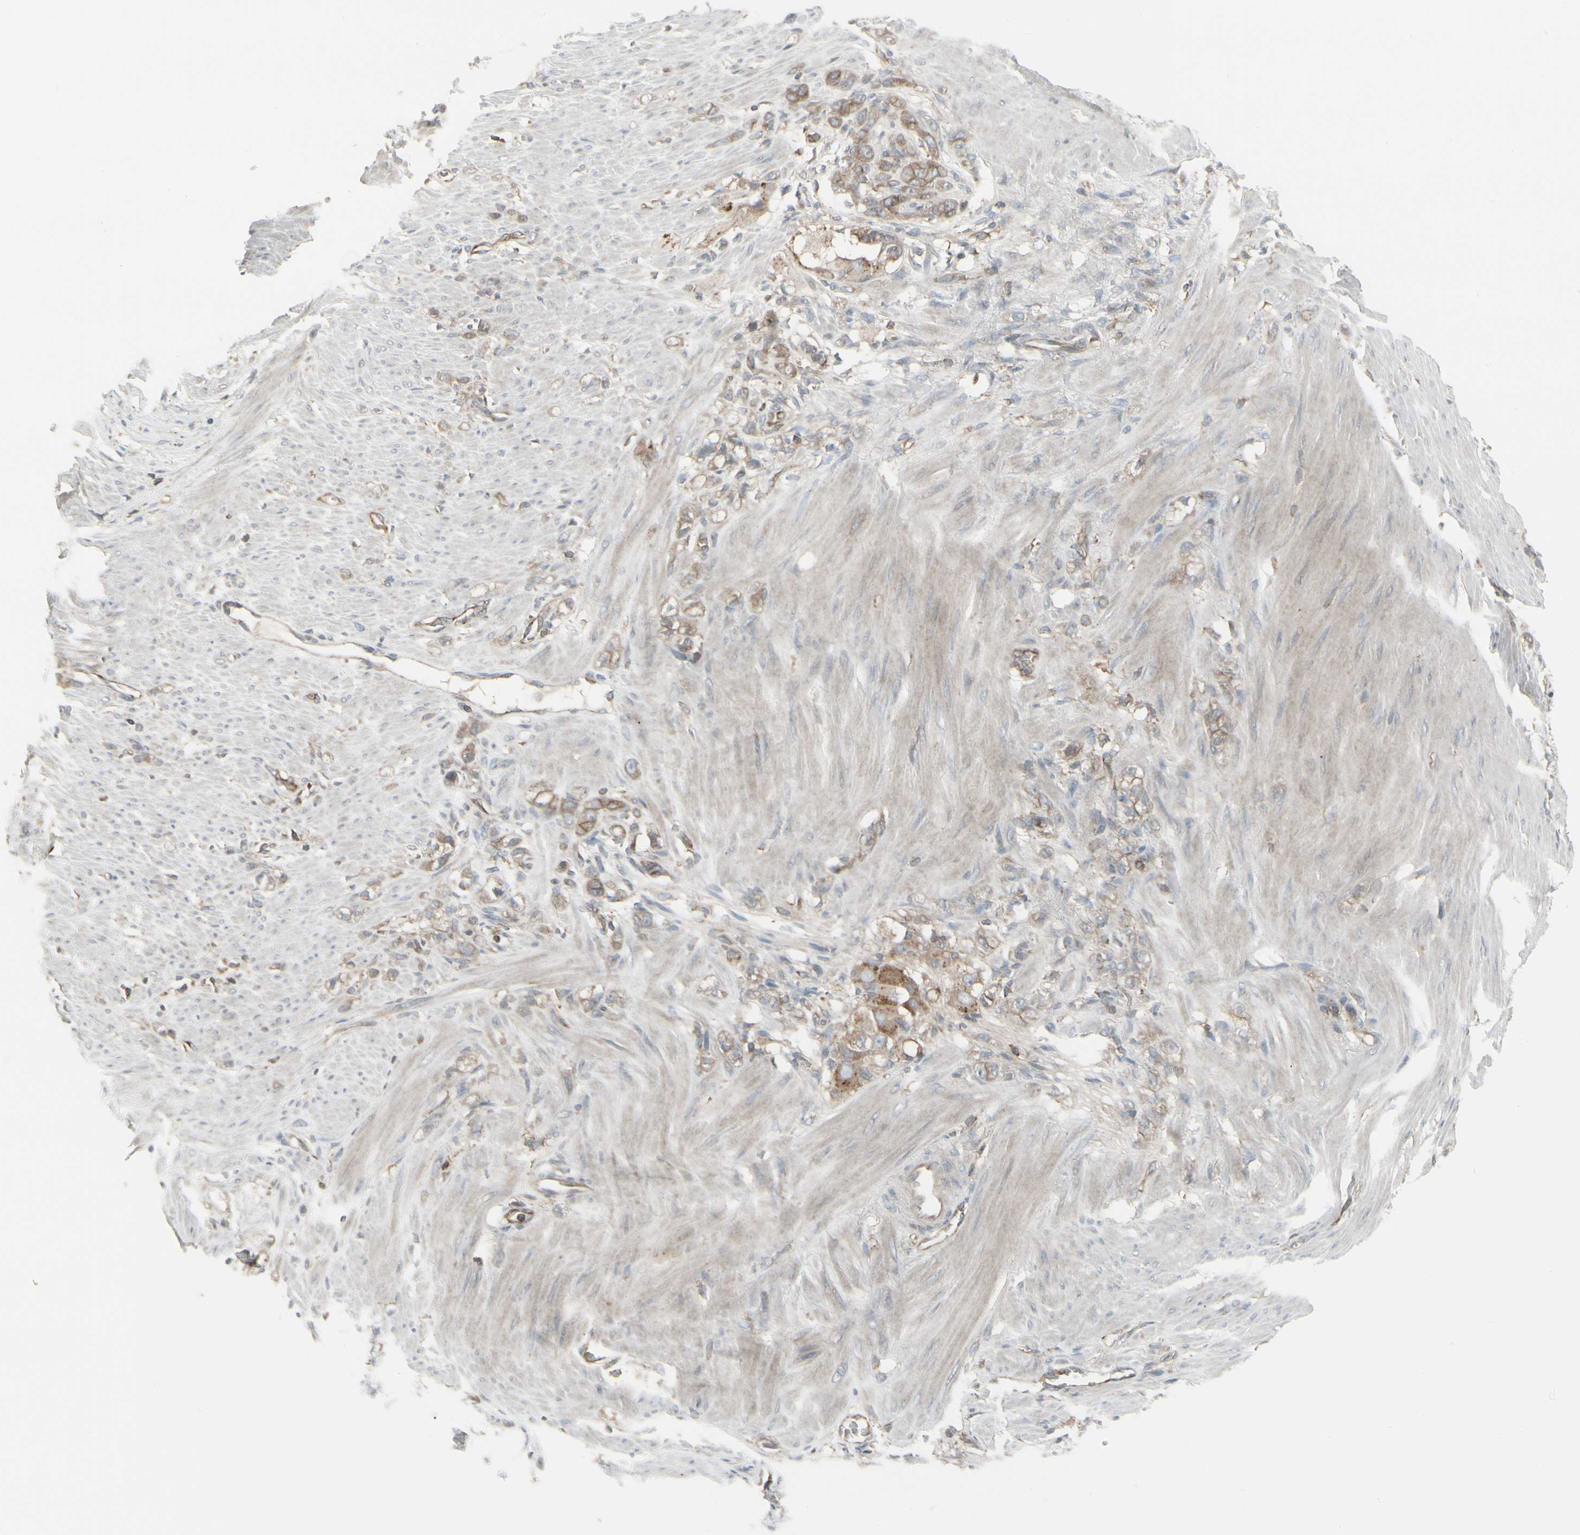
{"staining": {"intensity": "moderate", "quantity": ">75%", "location": "cytoplasmic/membranous"}, "tissue": "stomach cancer", "cell_type": "Tumor cells", "image_type": "cancer", "snomed": [{"axis": "morphology", "description": "Adenocarcinoma, NOS"}, {"axis": "topography", "description": "Stomach"}], "caption": "Stomach cancer stained with a brown dye exhibits moderate cytoplasmic/membranous positive positivity in about >75% of tumor cells.", "gene": "EPS15", "patient": {"sex": "male", "age": 82}}